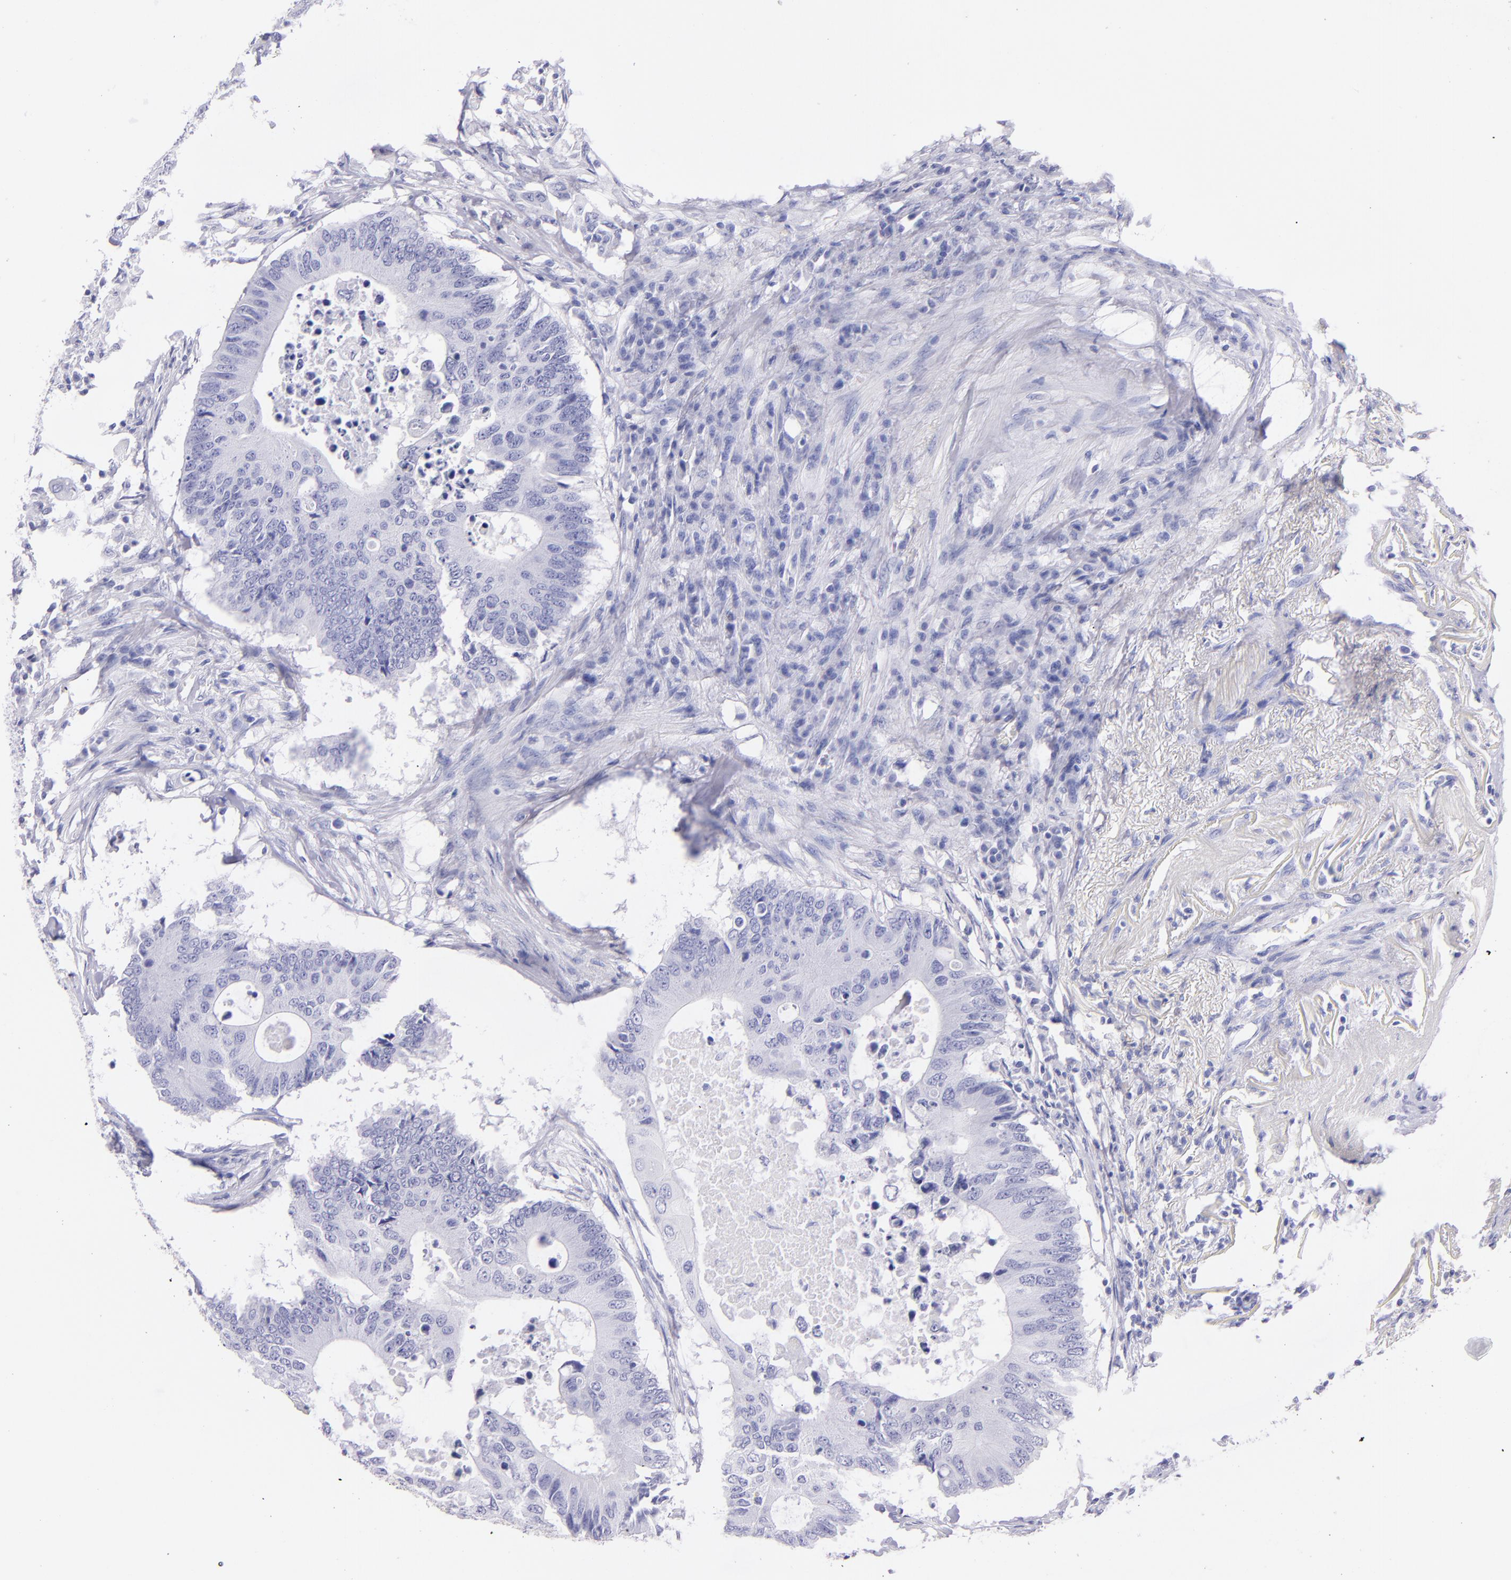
{"staining": {"intensity": "negative", "quantity": "none", "location": "none"}, "tissue": "colorectal cancer", "cell_type": "Tumor cells", "image_type": "cancer", "snomed": [{"axis": "morphology", "description": "Adenocarcinoma, NOS"}, {"axis": "topography", "description": "Colon"}], "caption": "This image is of colorectal cancer (adenocarcinoma) stained with immunohistochemistry to label a protein in brown with the nuclei are counter-stained blue. There is no staining in tumor cells.", "gene": "UCHL1", "patient": {"sex": "male", "age": 71}}